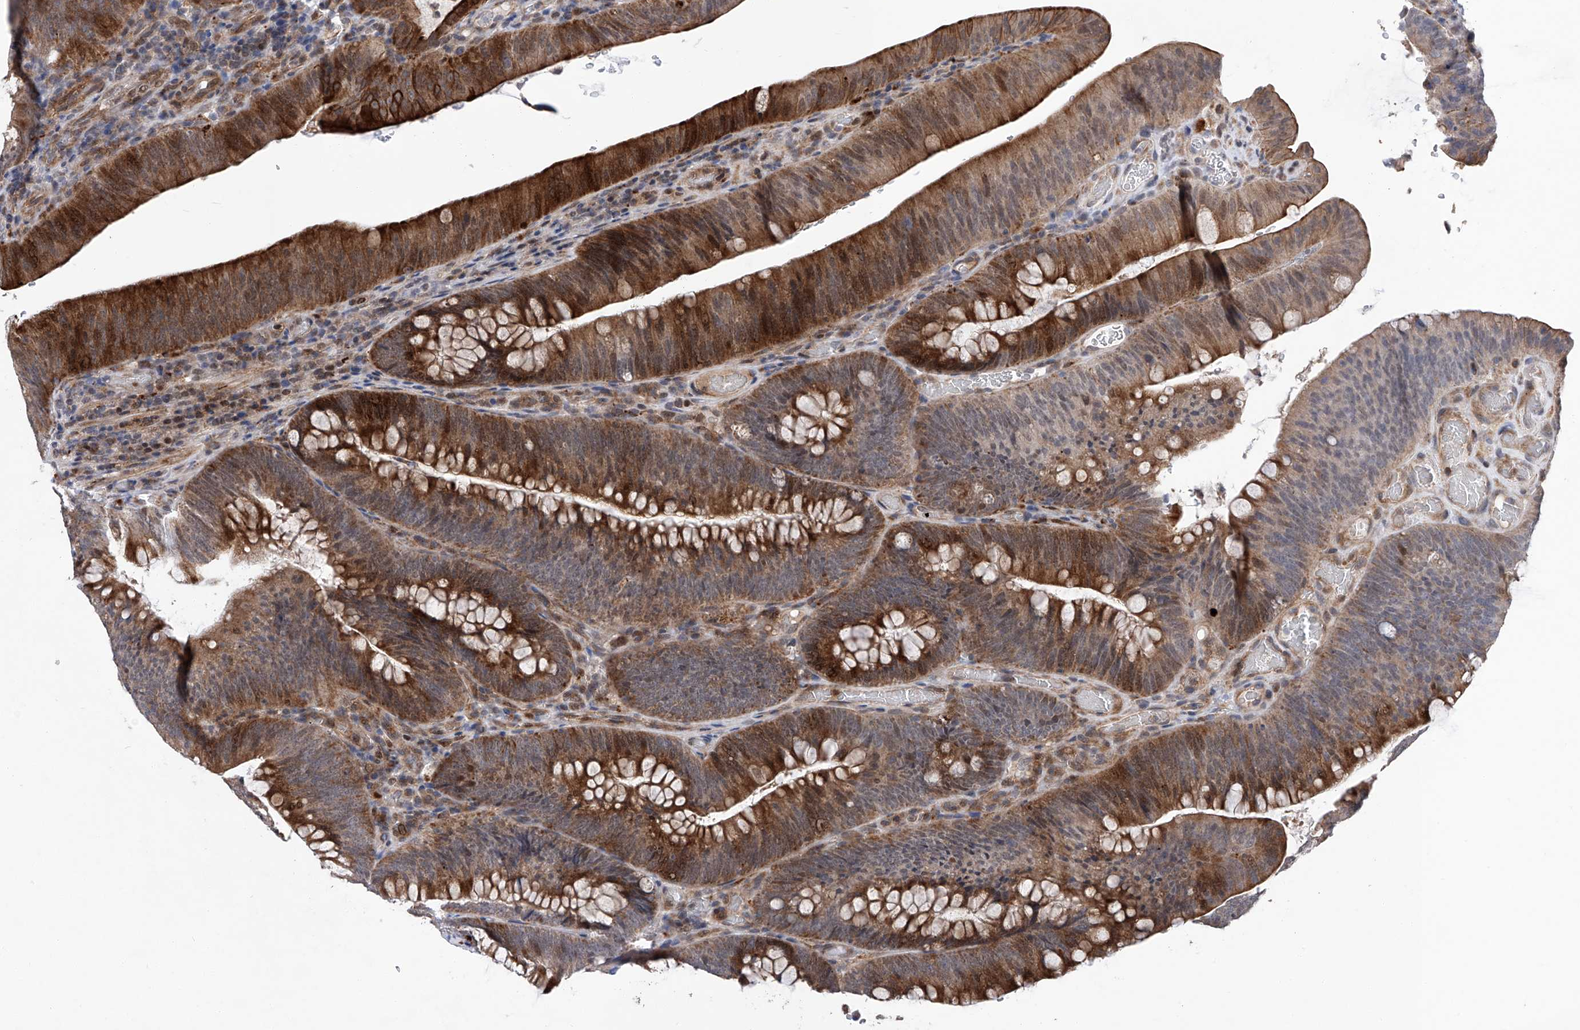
{"staining": {"intensity": "strong", "quantity": ">75%", "location": "cytoplasmic/membranous,nuclear"}, "tissue": "colorectal cancer", "cell_type": "Tumor cells", "image_type": "cancer", "snomed": [{"axis": "morphology", "description": "Normal tissue, NOS"}, {"axis": "topography", "description": "Colon"}], "caption": "Colorectal cancer was stained to show a protein in brown. There is high levels of strong cytoplasmic/membranous and nuclear positivity in about >75% of tumor cells. Immunohistochemistry (ihc) stains the protein of interest in brown and the nuclei are stained blue.", "gene": "FARP2", "patient": {"sex": "female", "age": 82}}